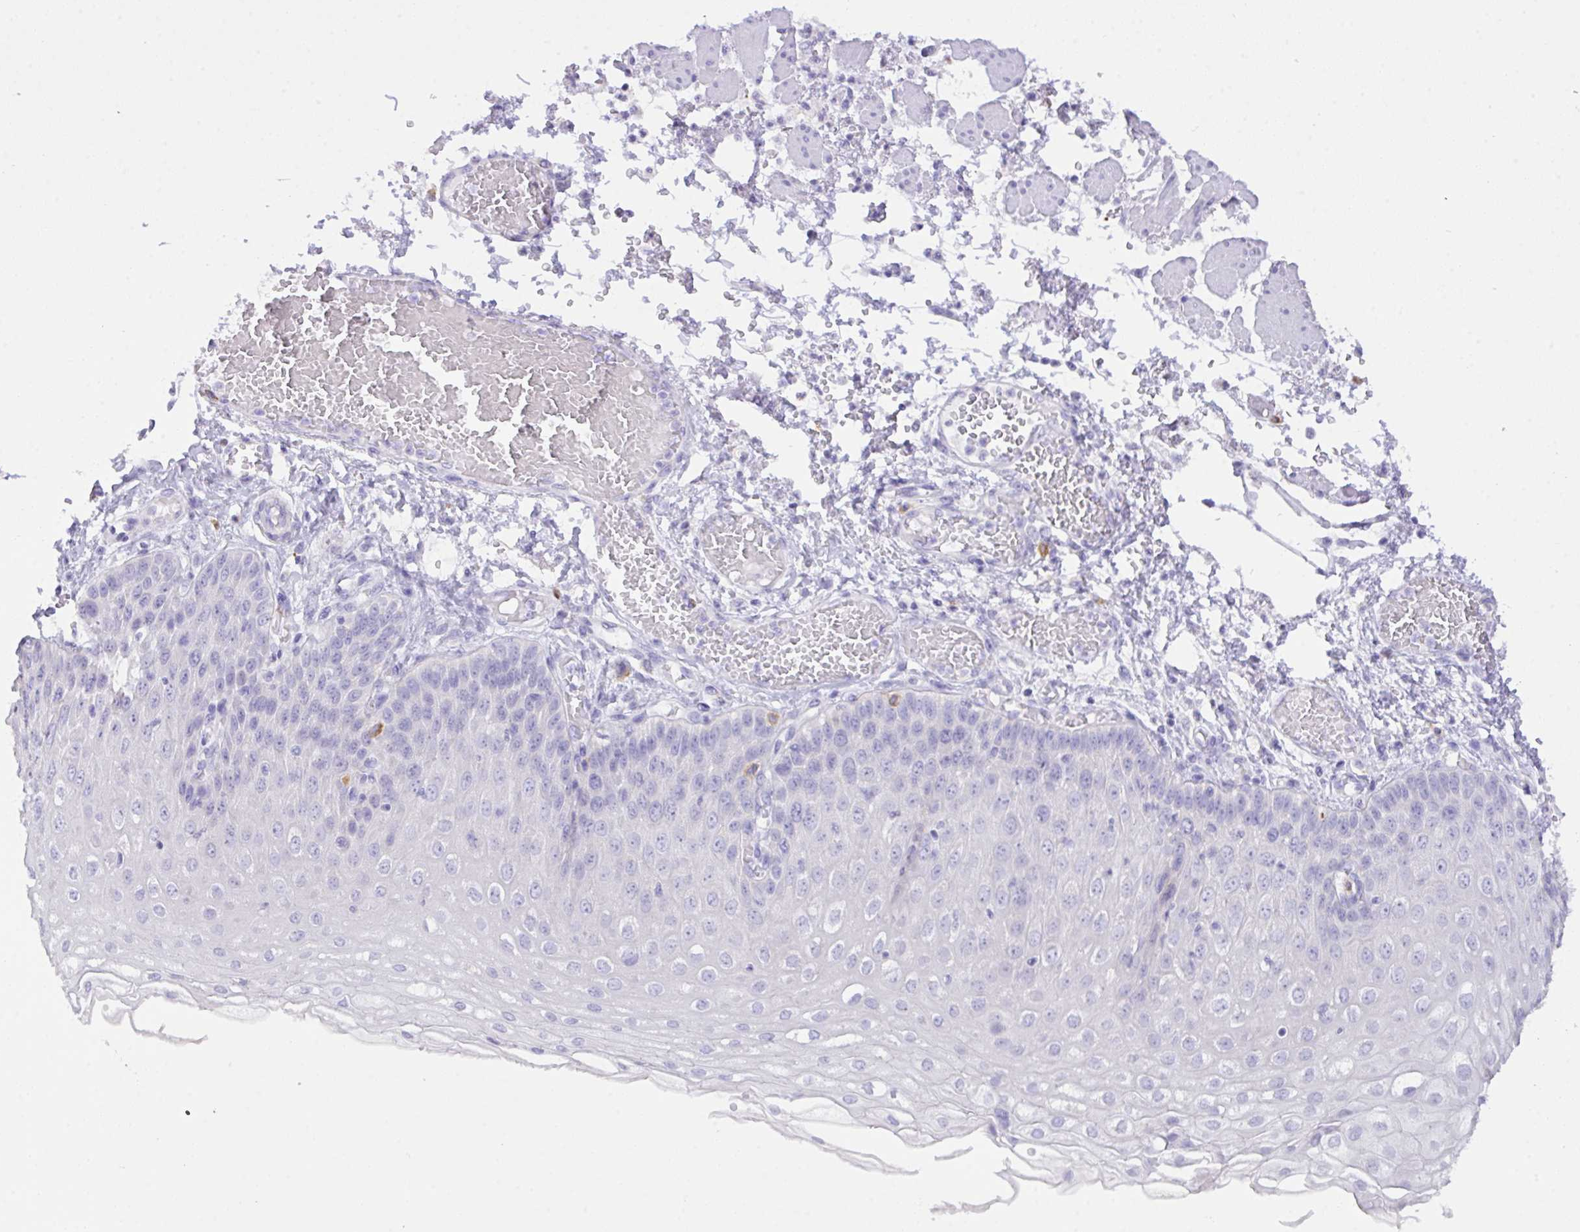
{"staining": {"intensity": "negative", "quantity": "none", "location": "none"}, "tissue": "esophagus", "cell_type": "Squamous epithelial cells", "image_type": "normal", "snomed": [{"axis": "morphology", "description": "Normal tissue, NOS"}, {"axis": "morphology", "description": "Adenocarcinoma, NOS"}, {"axis": "topography", "description": "Esophagus"}], "caption": "The histopathology image reveals no staining of squamous epithelial cells in normal esophagus.", "gene": "CST11", "patient": {"sex": "male", "age": 81}}